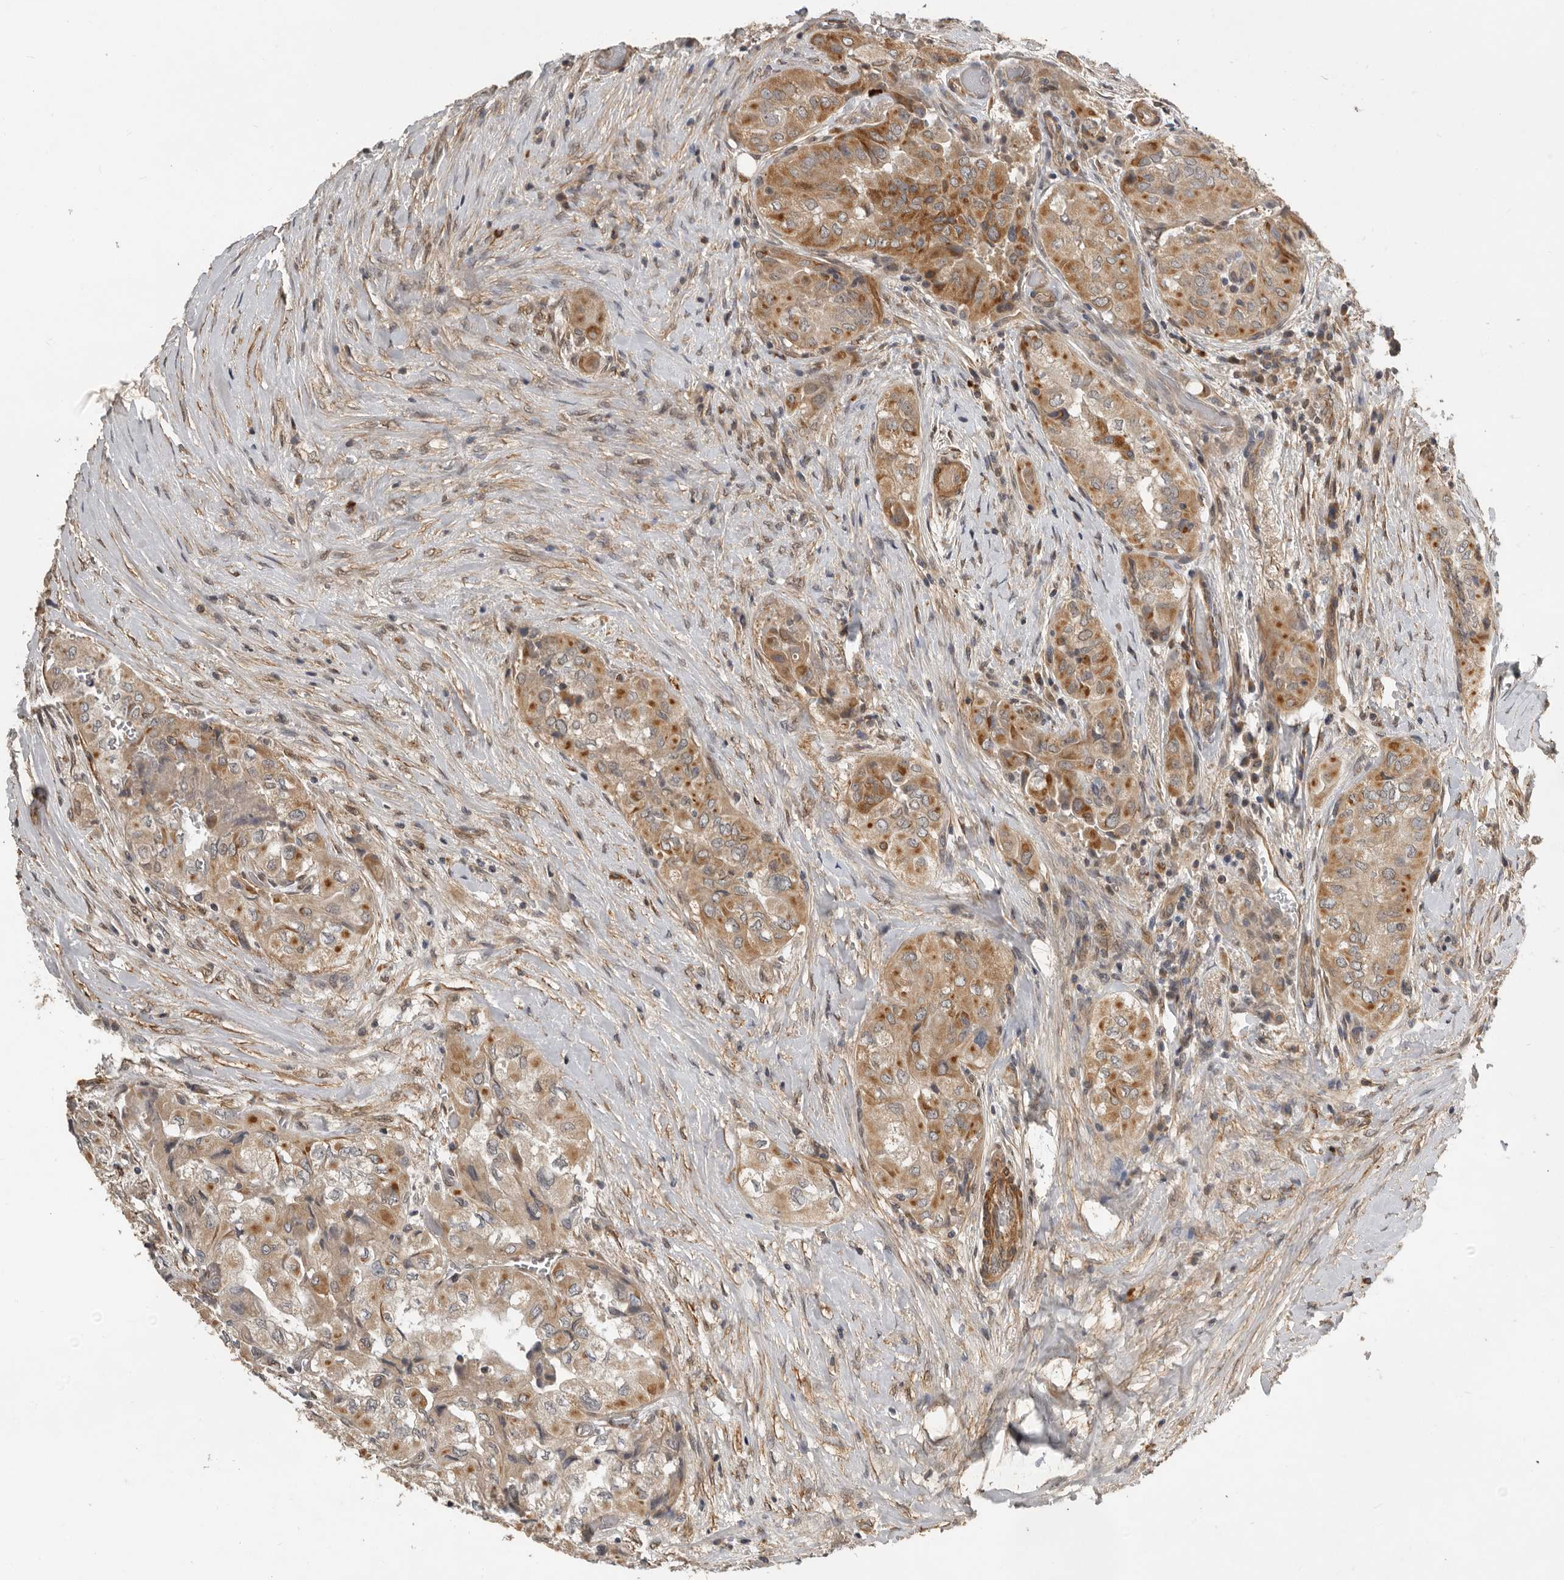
{"staining": {"intensity": "moderate", "quantity": "25%-75%", "location": "cytoplasmic/membranous"}, "tissue": "thyroid cancer", "cell_type": "Tumor cells", "image_type": "cancer", "snomed": [{"axis": "morphology", "description": "Papillary adenocarcinoma, NOS"}, {"axis": "topography", "description": "Thyroid gland"}], "caption": "Protein expression analysis of human thyroid papillary adenocarcinoma reveals moderate cytoplasmic/membranous expression in approximately 25%-75% of tumor cells.", "gene": "RNF157", "patient": {"sex": "female", "age": 59}}